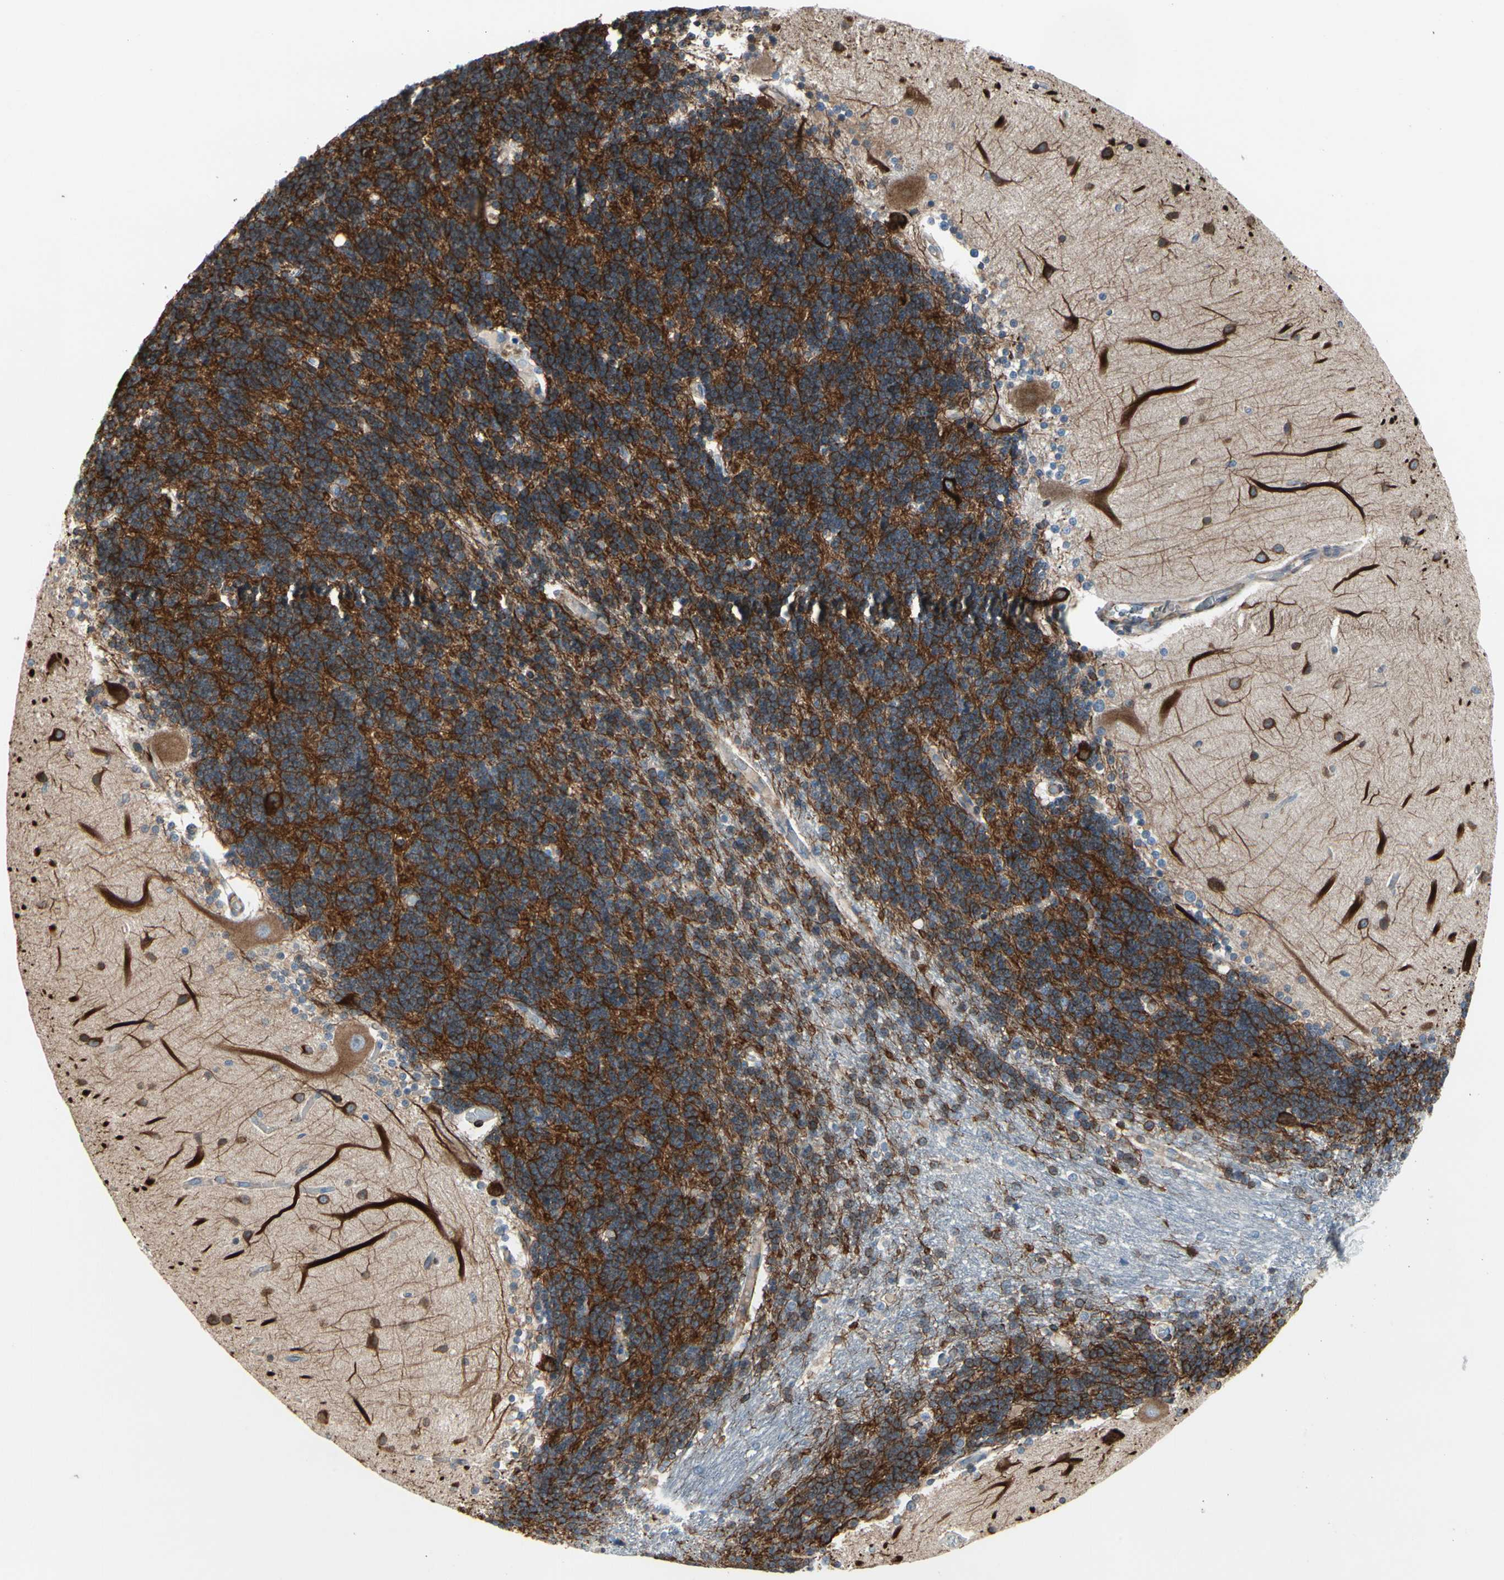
{"staining": {"intensity": "strong", "quantity": ">75%", "location": "cytoplasmic/membranous"}, "tissue": "cerebellum", "cell_type": "Cells in granular layer", "image_type": "normal", "snomed": [{"axis": "morphology", "description": "Normal tissue, NOS"}, {"axis": "topography", "description": "Cerebellum"}], "caption": "A brown stain labels strong cytoplasmic/membranous expression of a protein in cells in granular layer of unremarkable human cerebellum. The protein of interest is stained brown, and the nuclei are stained in blue (DAB (3,3'-diaminobenzidine) IHC with brightfield microscopy, high magnification).", "gene": "MAP2", "patient": {"sex": "female", "age": 54}}